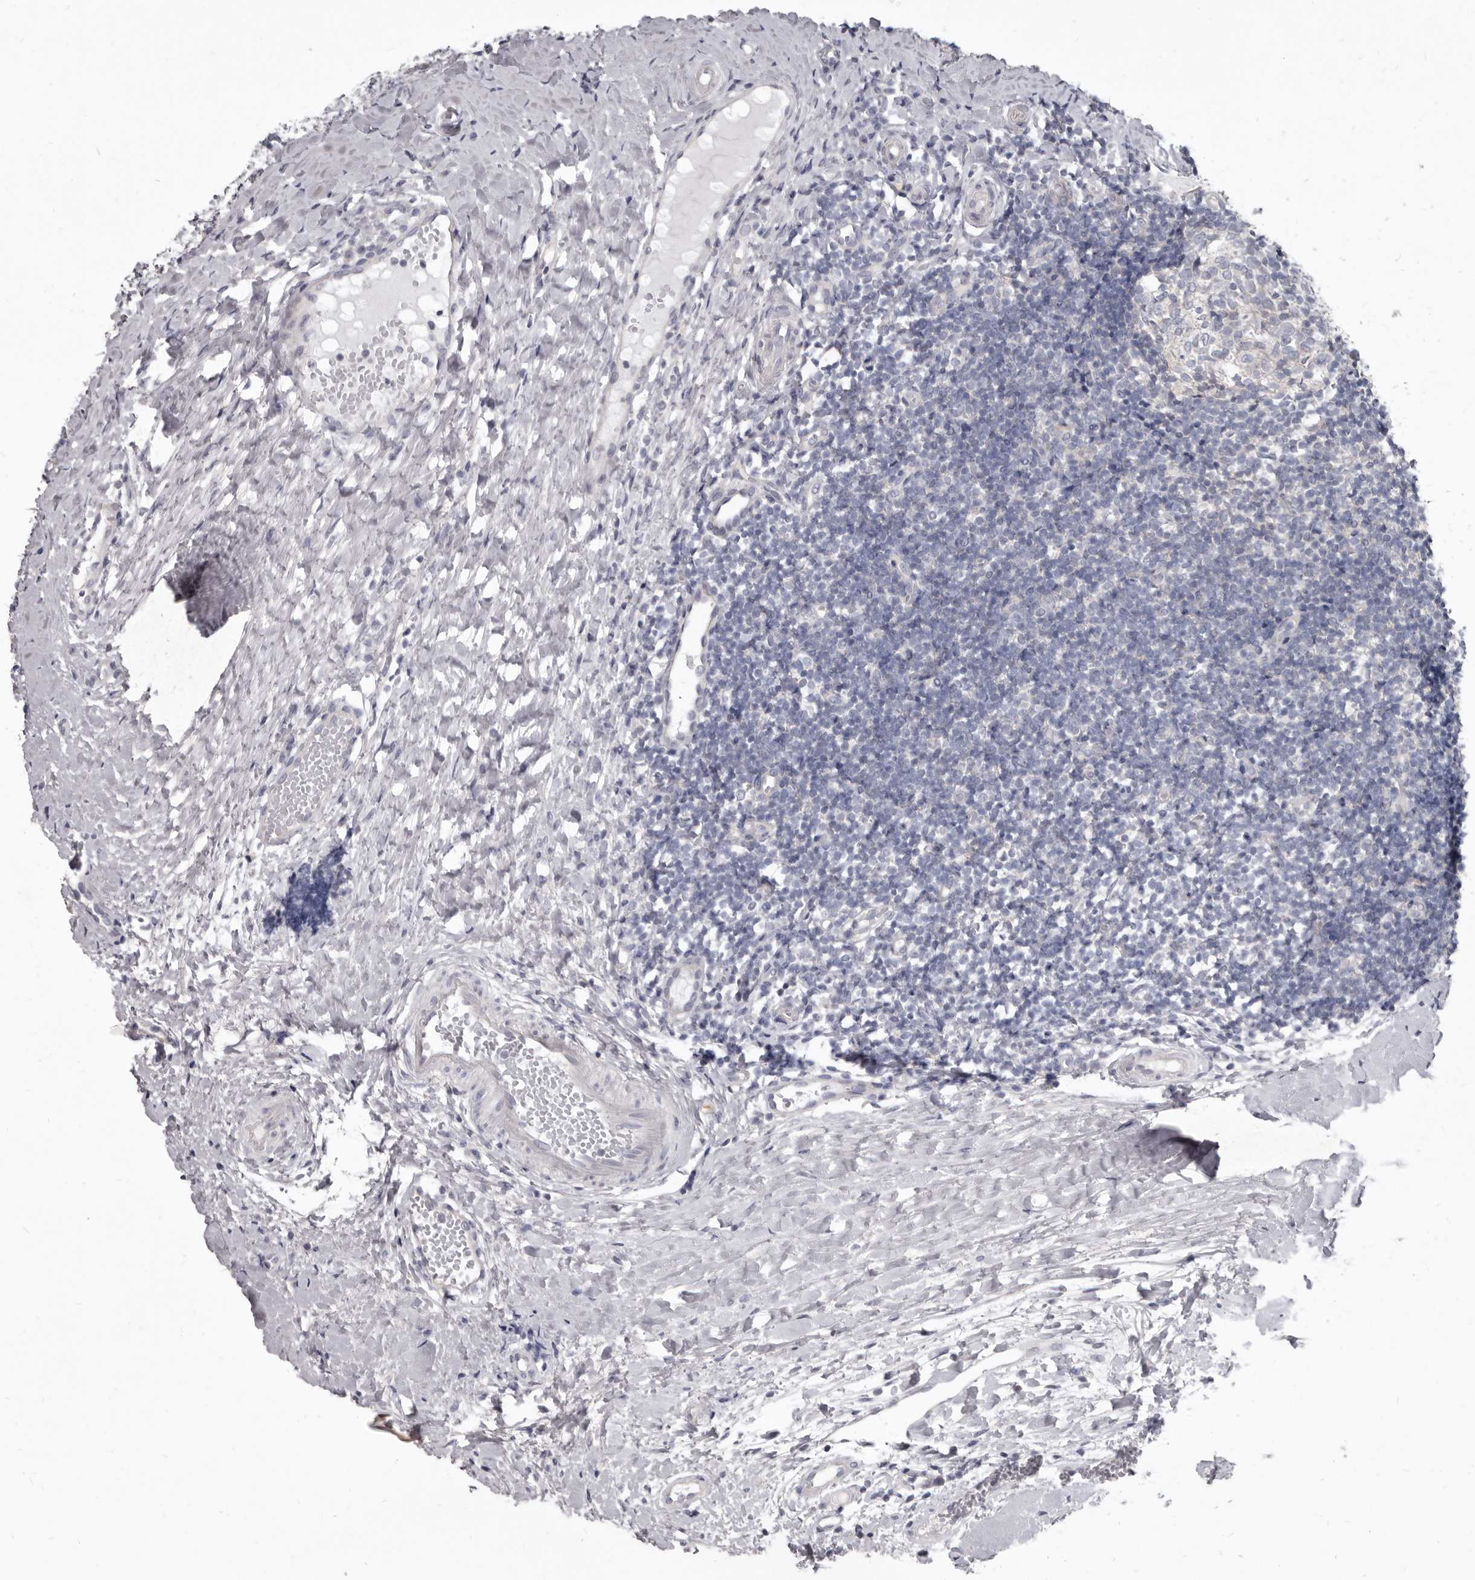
{"staining": {"intensity": "negative", "quantity": "none", "location": "none"}, "tissue": "tonsil", "cell_type": "Germinal center cells", "image_type": "normal", "snomed": [{"axis": "morphology", "description": "Normal tissue, NOS"}, {"axis": "topography", "description": "Tonsil"}], "caption": "This is an immunohistochemistry (IHC) histopathology image of normal human tonsil. There is no positivity in germinal center cells.", "gene": "GSK3B", "patient": {"sex": "female", "age": 19}}